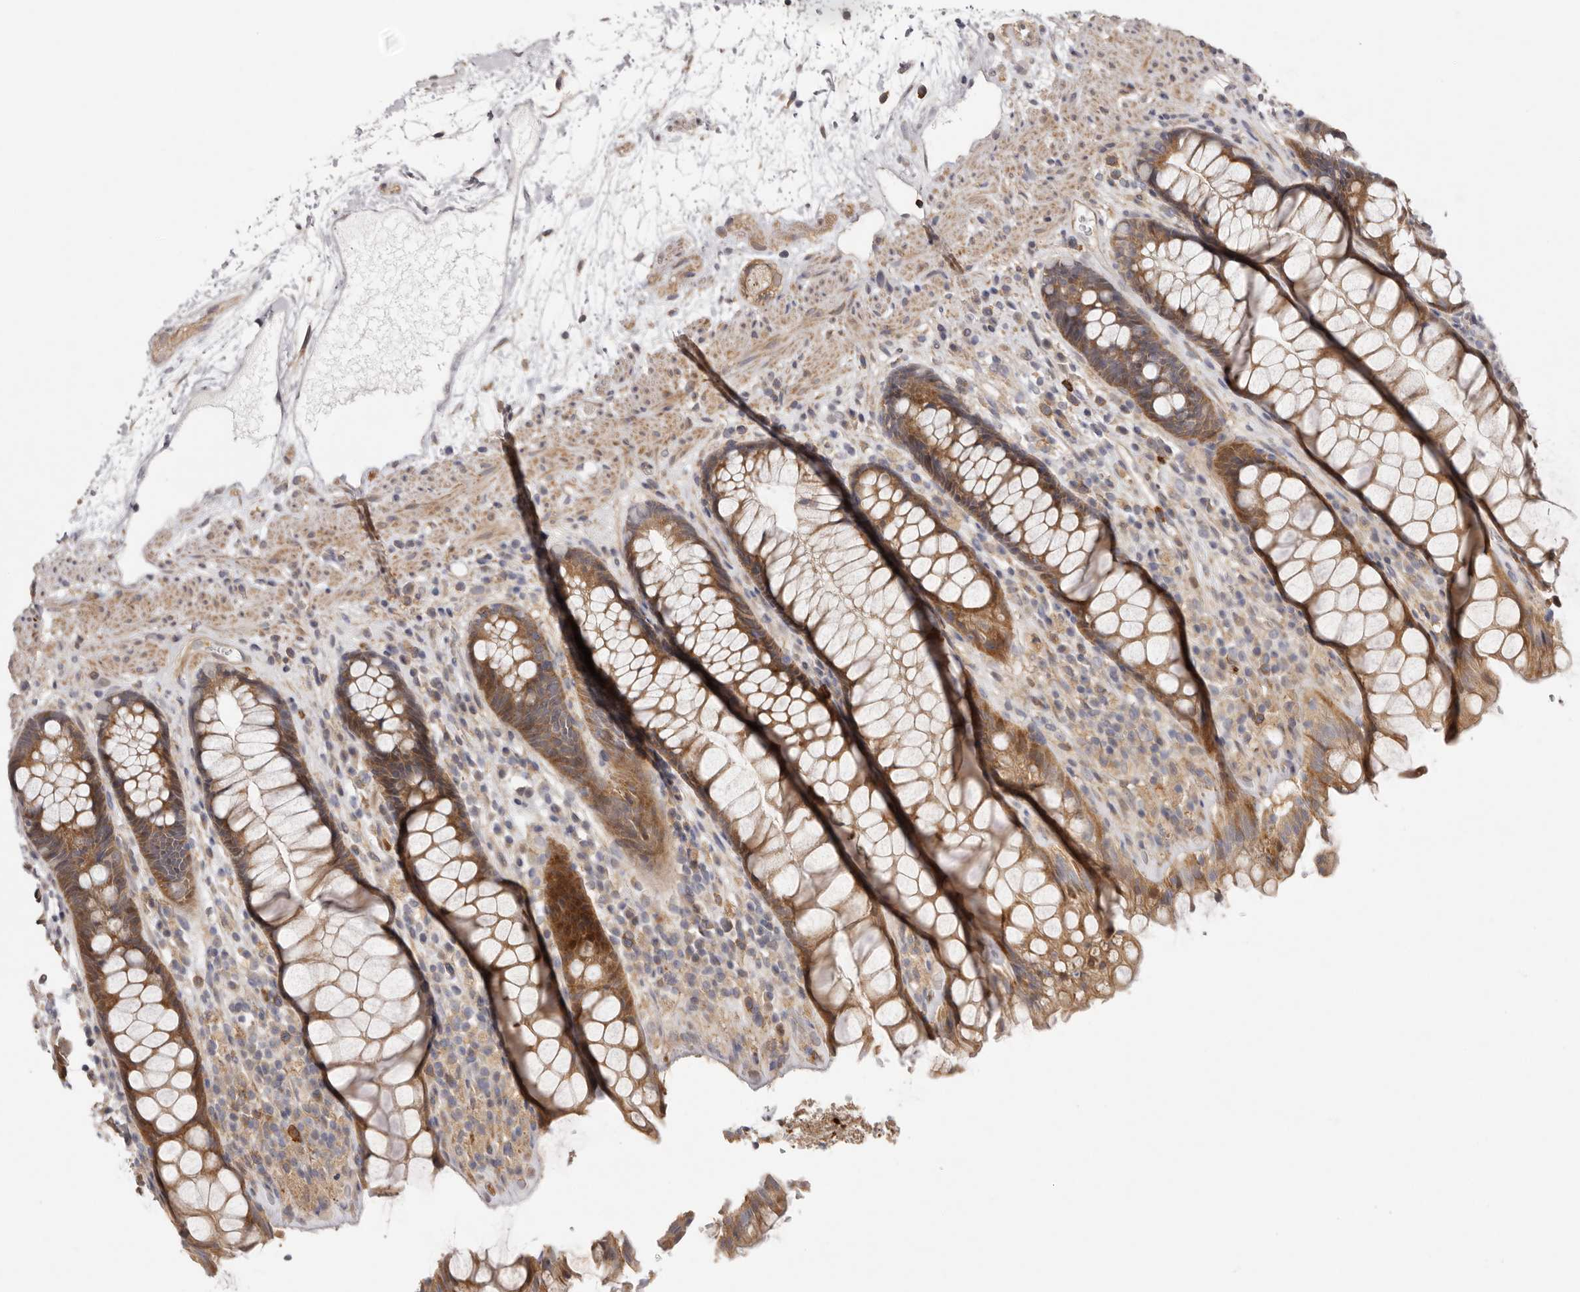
{"staining": {"intensity": "moderate", "quantity": ">75%", "location": "cytoplasmic/membranous"}, "tissue": "rectum", "cell_type": "Glandular cells", "image_type": "normal", "snomed": [{"axis": "morphology", "description": "Normal tissue, NOS"}, {"axis": "topography", "description": "Rectum"}], "caption": "Protein expression analysis of normal rectum shows moderate cytoplasmic/membranous staining in about >75% of glandular cells.", "gene": "MSRB2", "patient": {"sex": "male", "age": 64}}